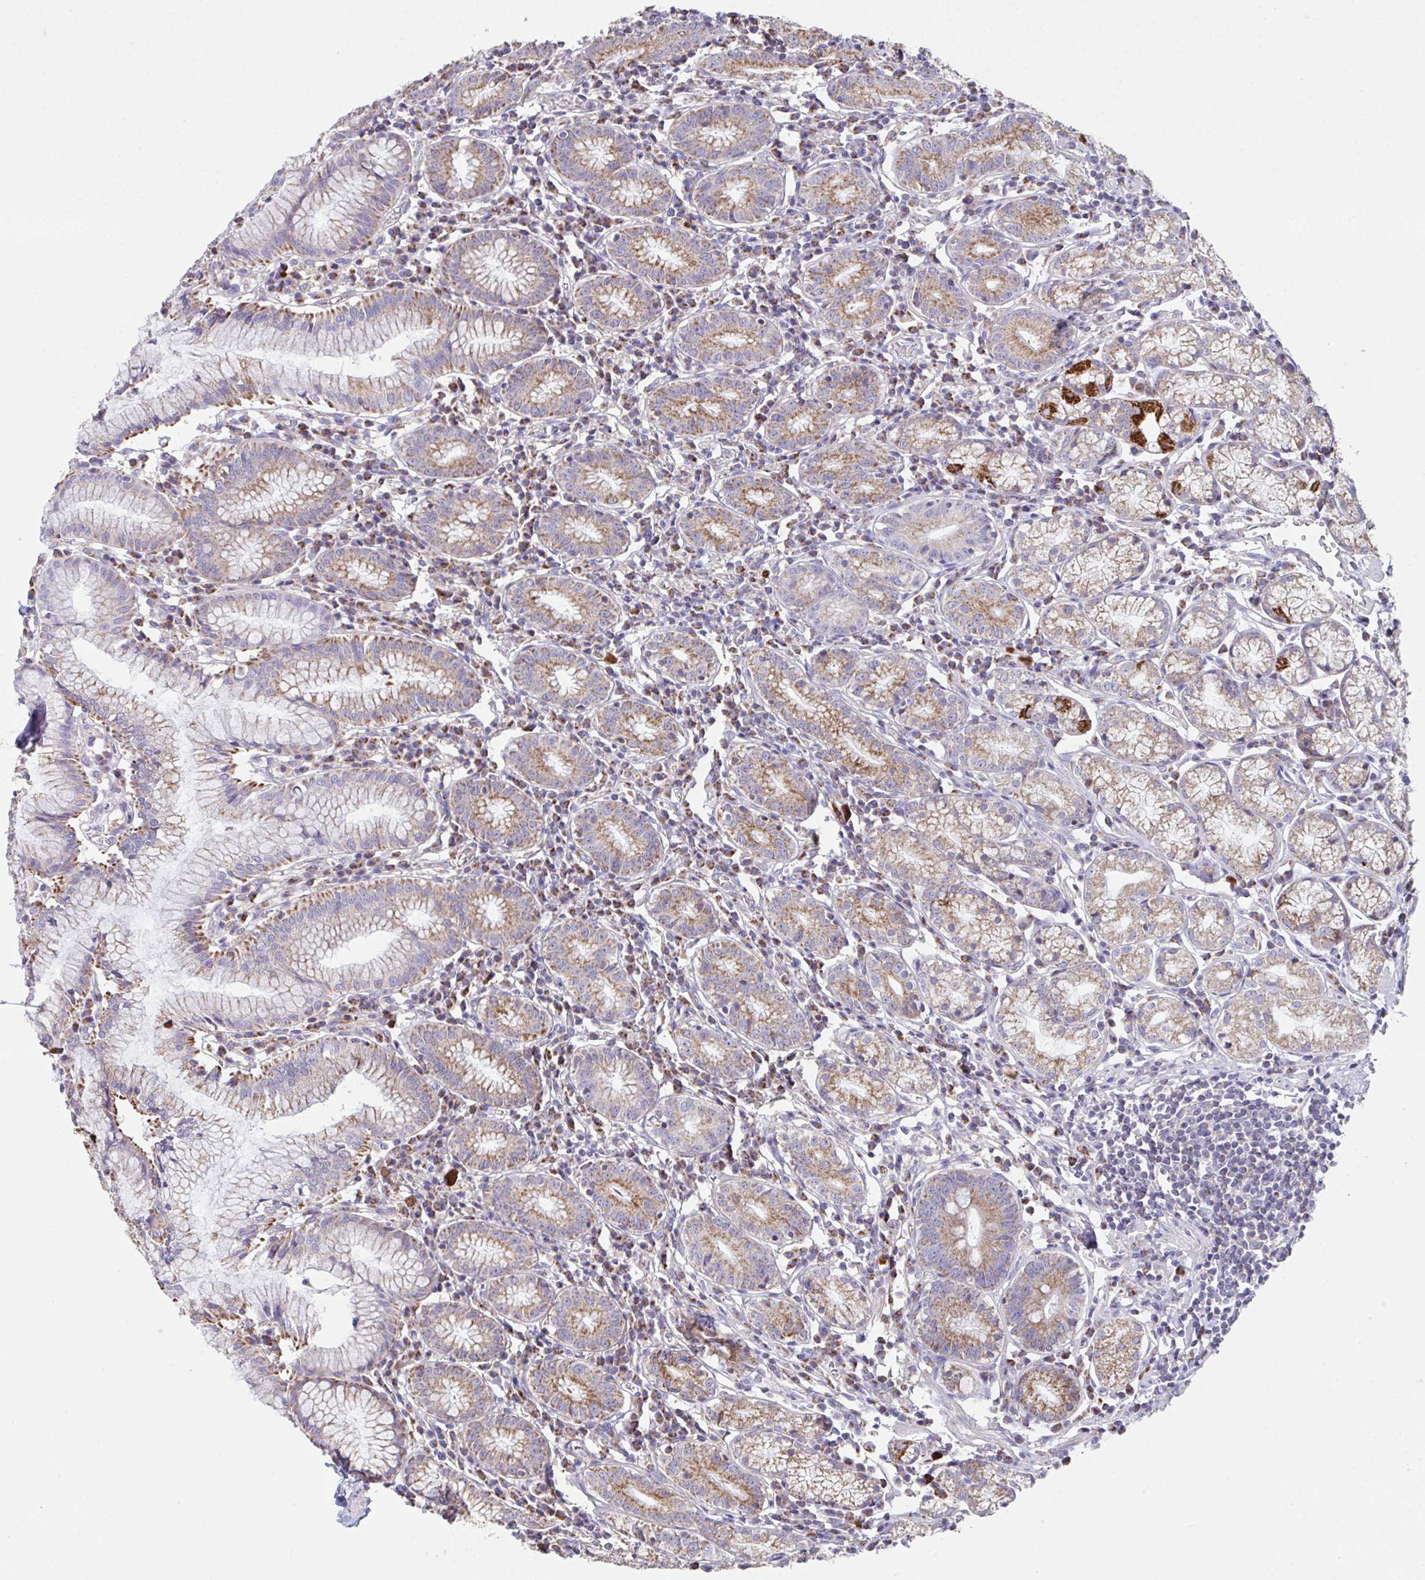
{"staining": {"intensity": "strong", "quantity": "<25%", "location": "cytoplasmic/membranous"}, "tissue": "stomach", "cell_type": "Glandular cells", "image_type": "normal", "snomed": [{"axis": "morphology", "description": "Normal tissue, NOS"}, {"axis": "topography", "description": "Stomach"}], "caption": "Strong cytoplasmic/membranous expression for a protein is appreciated in about <25% of glandular cells of unremarkable stomach using IHC.", "gene": "DOK7", "patient": {"sex": "male", "age": 55}}